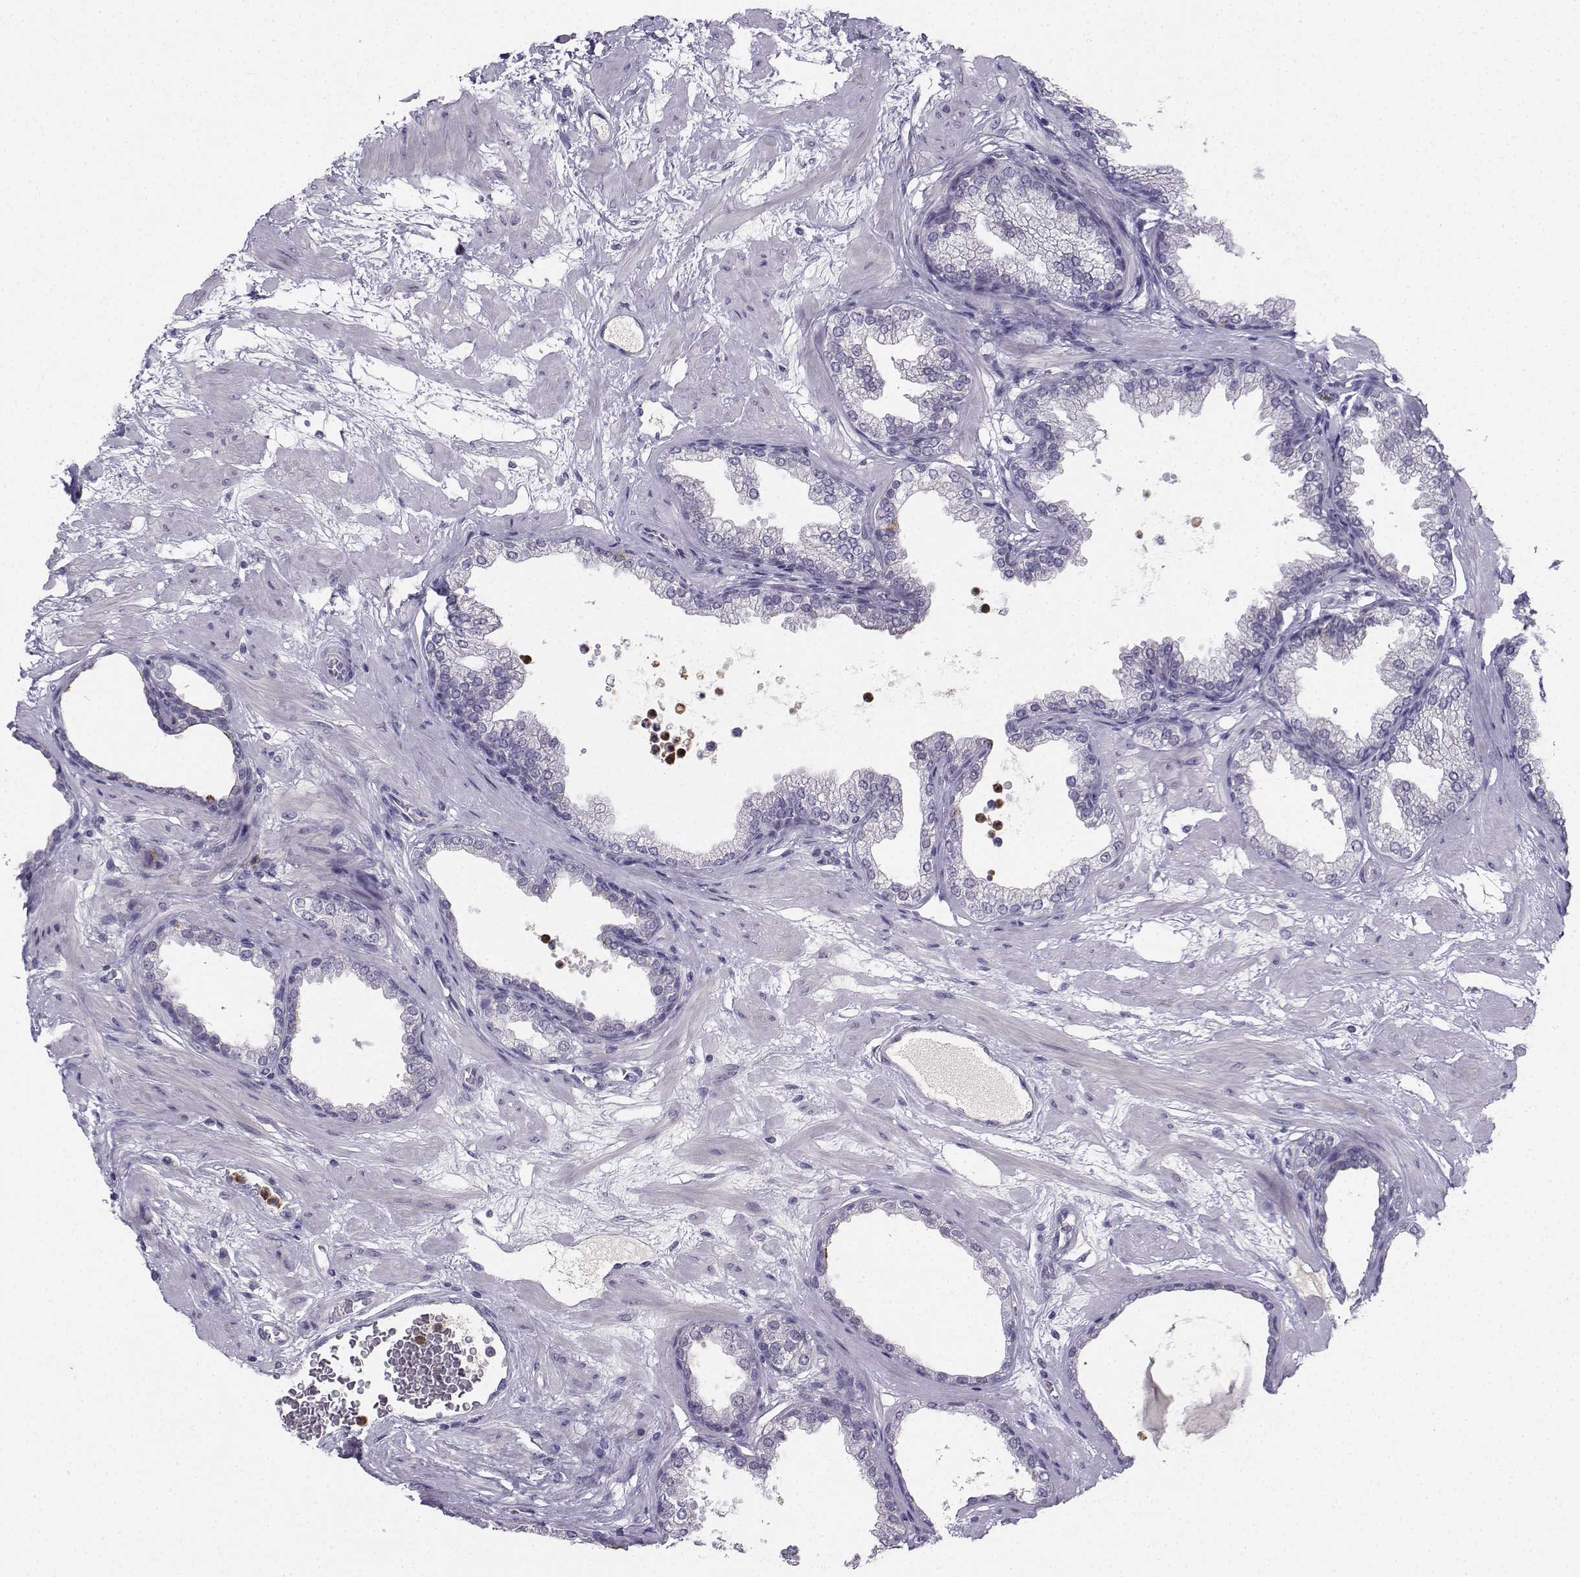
{"staining": {"intensity": "negative", "quantity": "none", "location": "none"}, "tissue": "prostate", "cell_type": "Glandular cells", "image_type": "normal", "snomed": [{"axis": "morphology", "description": "Normal tissue, NOS"}, {"axis": "topography", "description": "Prostate"}], "caption": "Benign prostate was stained to show a protein in brown. There is no significant expression in glandular cells.", "gene": "CALY", "patient": {"sex": "male", "age": 37}}